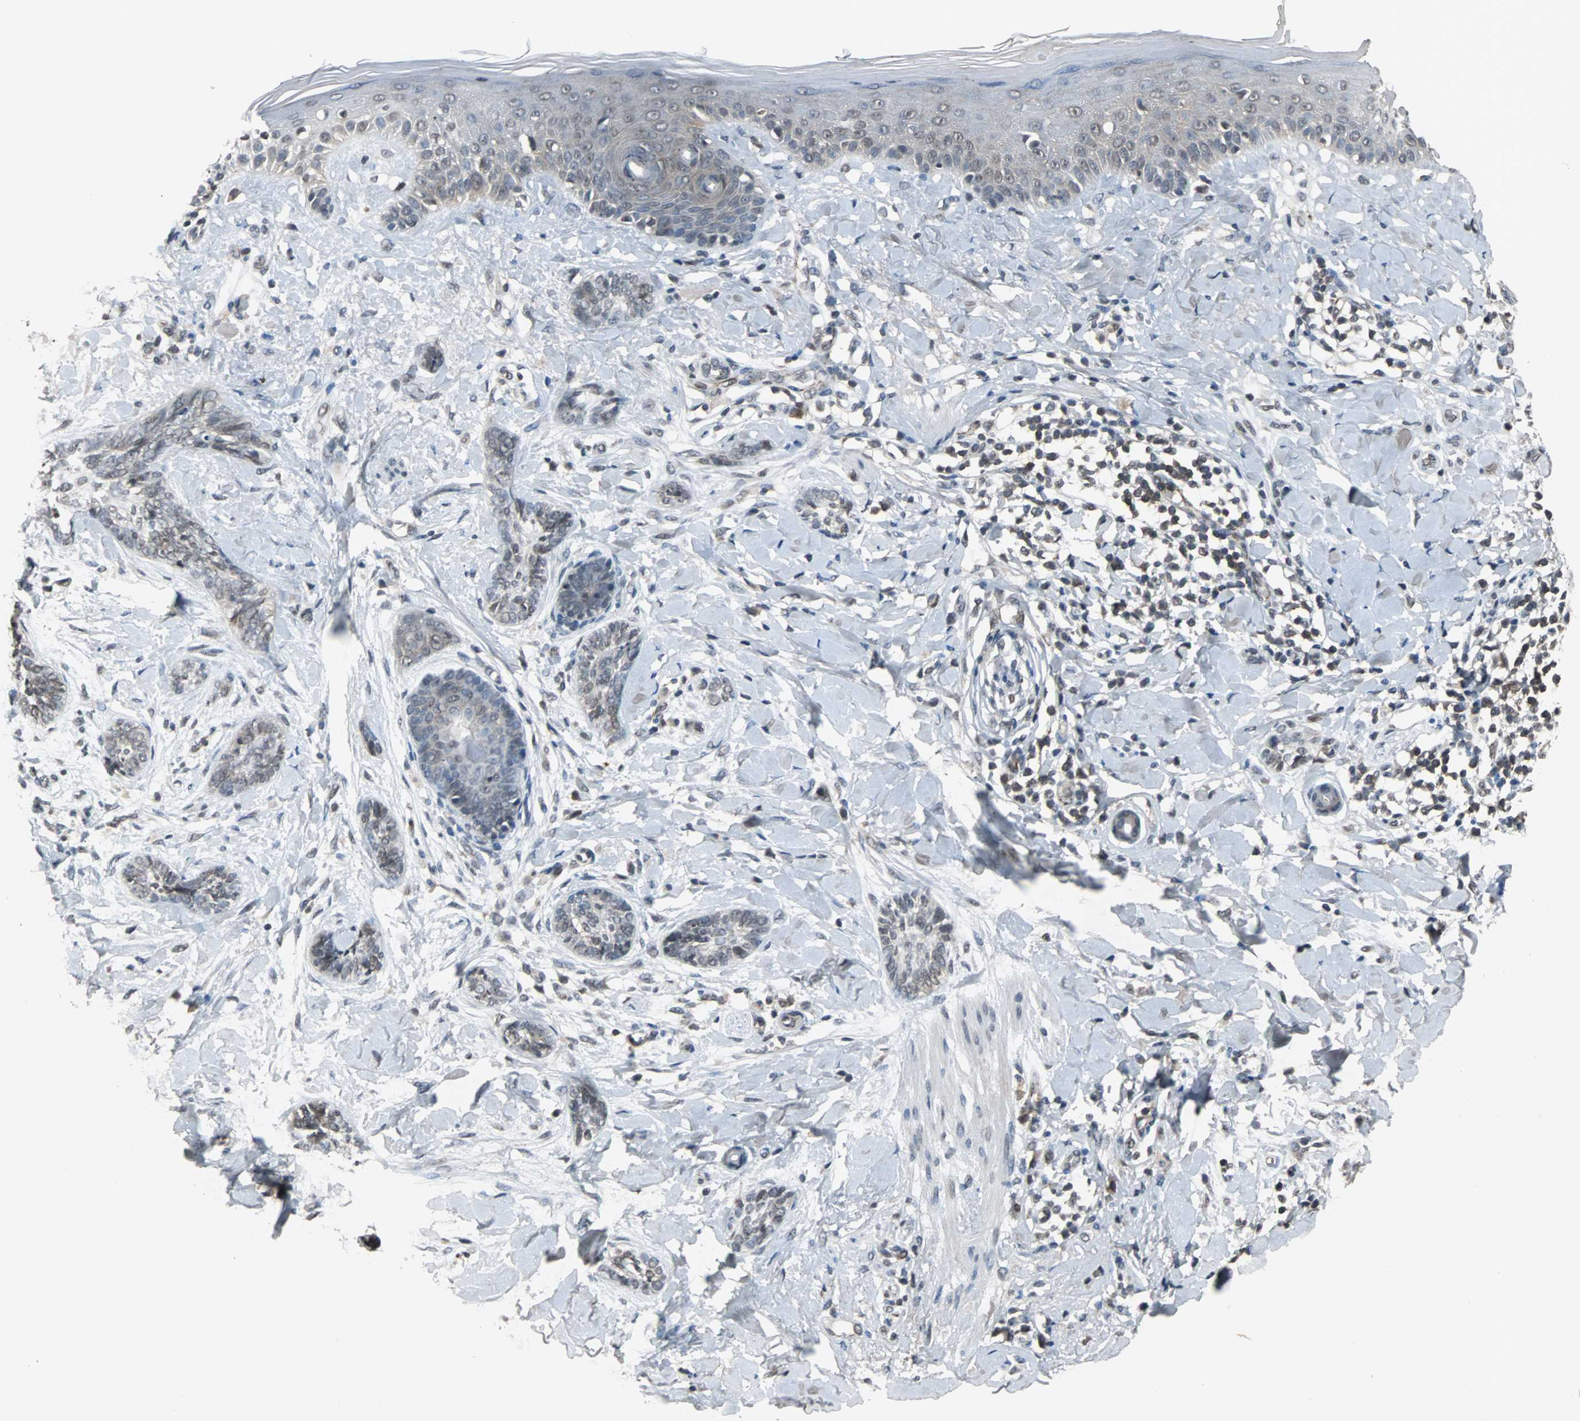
{"staining": {"intensity": "weak", "quantity": "<25%", "location": "cytoplasmic/membranous"}, "tissue": "skin cancer", "cell_type": "Tumor cells", "image_type": "cancer", "snomed": [{"axis": "morphology", "description": "Basal cell carcinoma"}, {"axis": "topography", "description": "Skin"}], "caption": "Immunohistochemistry photomicrograph of neoplastic tissue: human basal cell carcinoma (skin) stained with DAB displays no significant protein expression in tumor cells.", "gene": "LSR", "patient": {"sex": "female", "age": 58}}